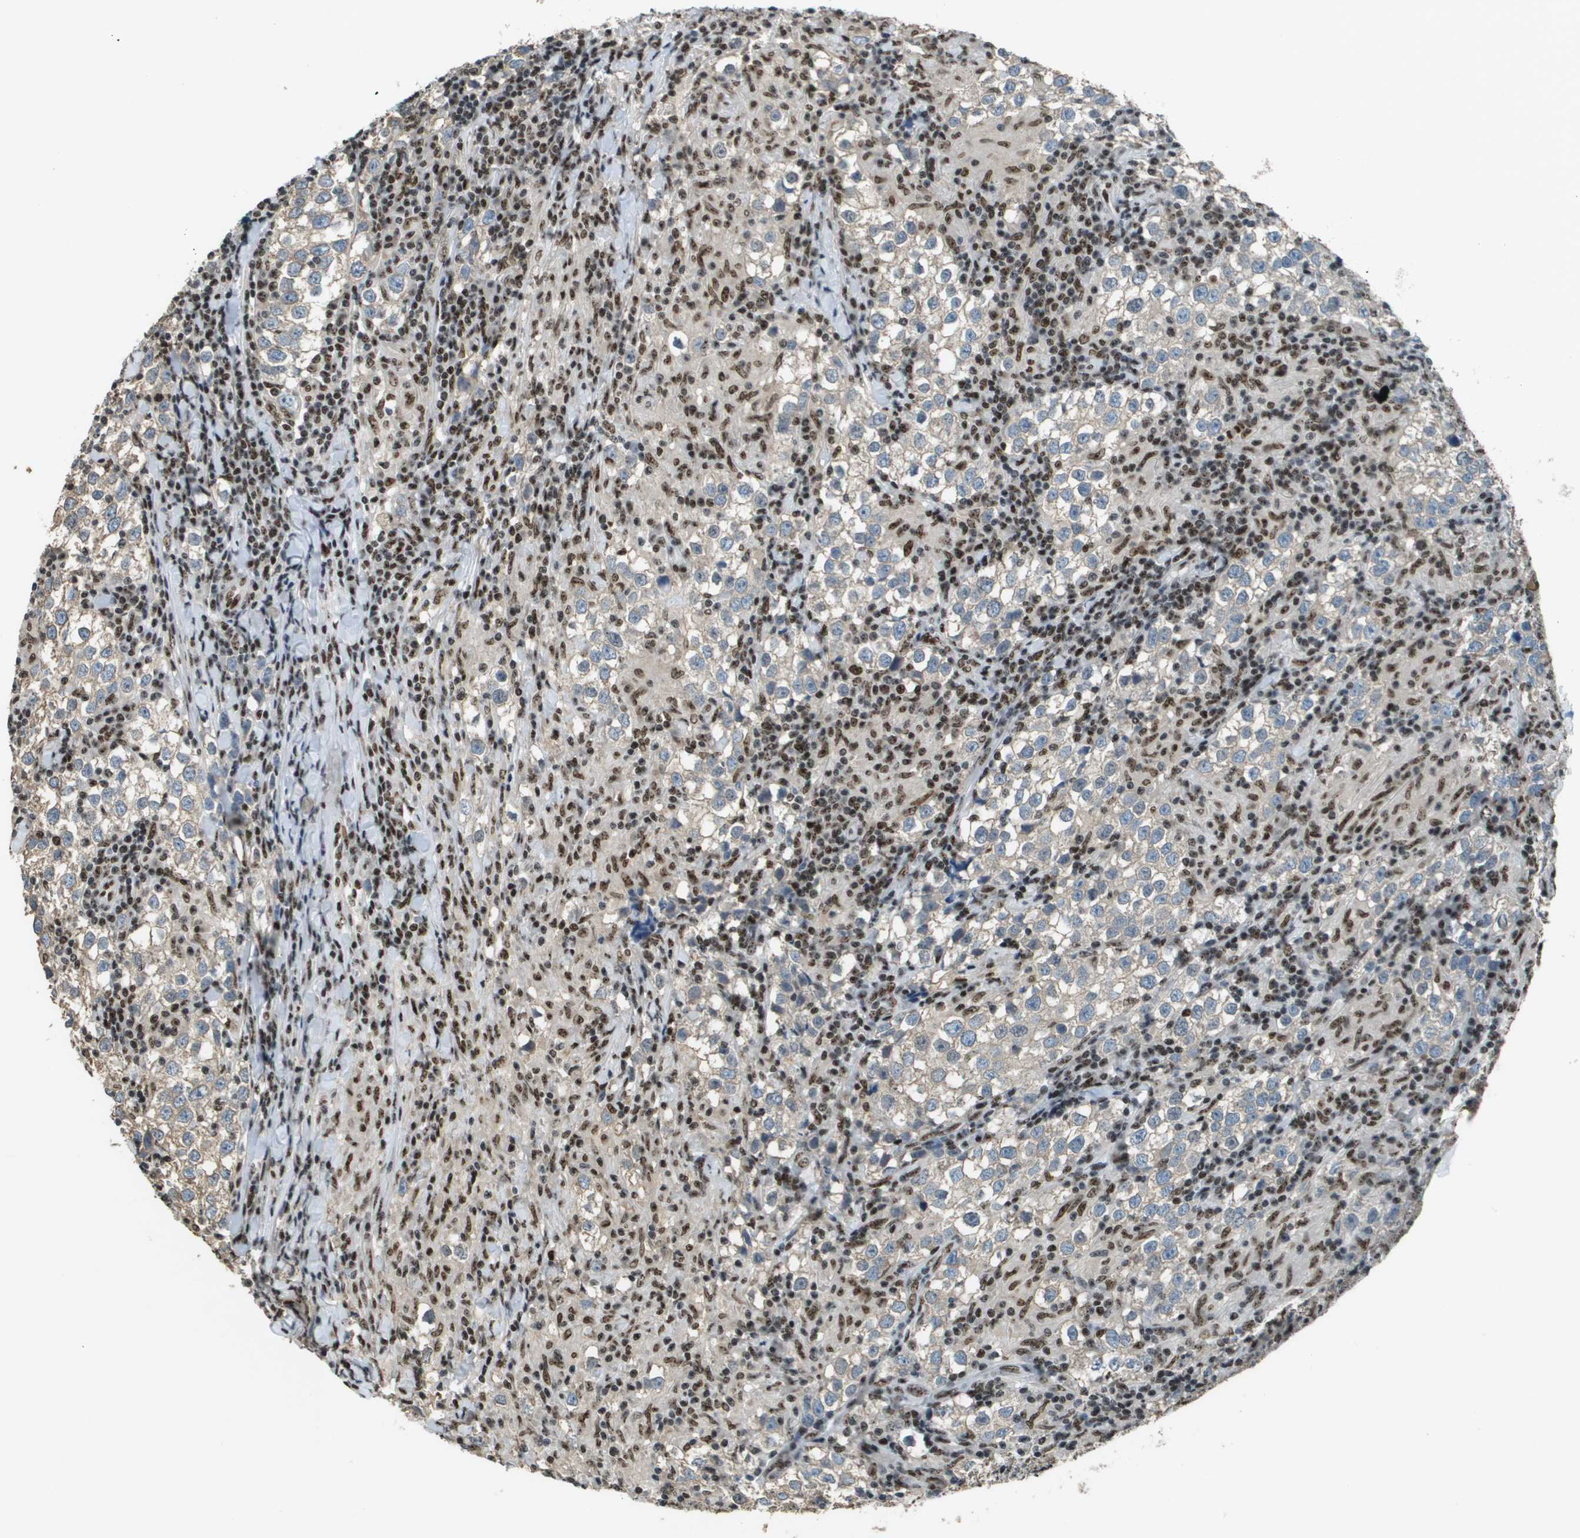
{"staining": {"intensity": "weak", "quantity": ">75%", "location": "cytoplasmic/membranous"}, "tissue": "testis cancer", "cell_type": "Tumor cells", "image_type": "cancer", "snomed": [{"axis": "morphology", "description": "Seminoma, NOS"}, {"axis": "morphology", "description": "Carcinoma, Embryonal, NOS"}, {"axis": "topography", "description": "Testis"}], "caption": "This histopathology image exhibits embryonal carcinoma (testis) stained with immunohistochemistry to label a protein in brown. The cytoplasmic/membranous of tumor cells show weak positivity for the protein. Nuclei are counter-stained blue.", "gene": "SP100", "patient": {"sex": "male", "age": 36}}